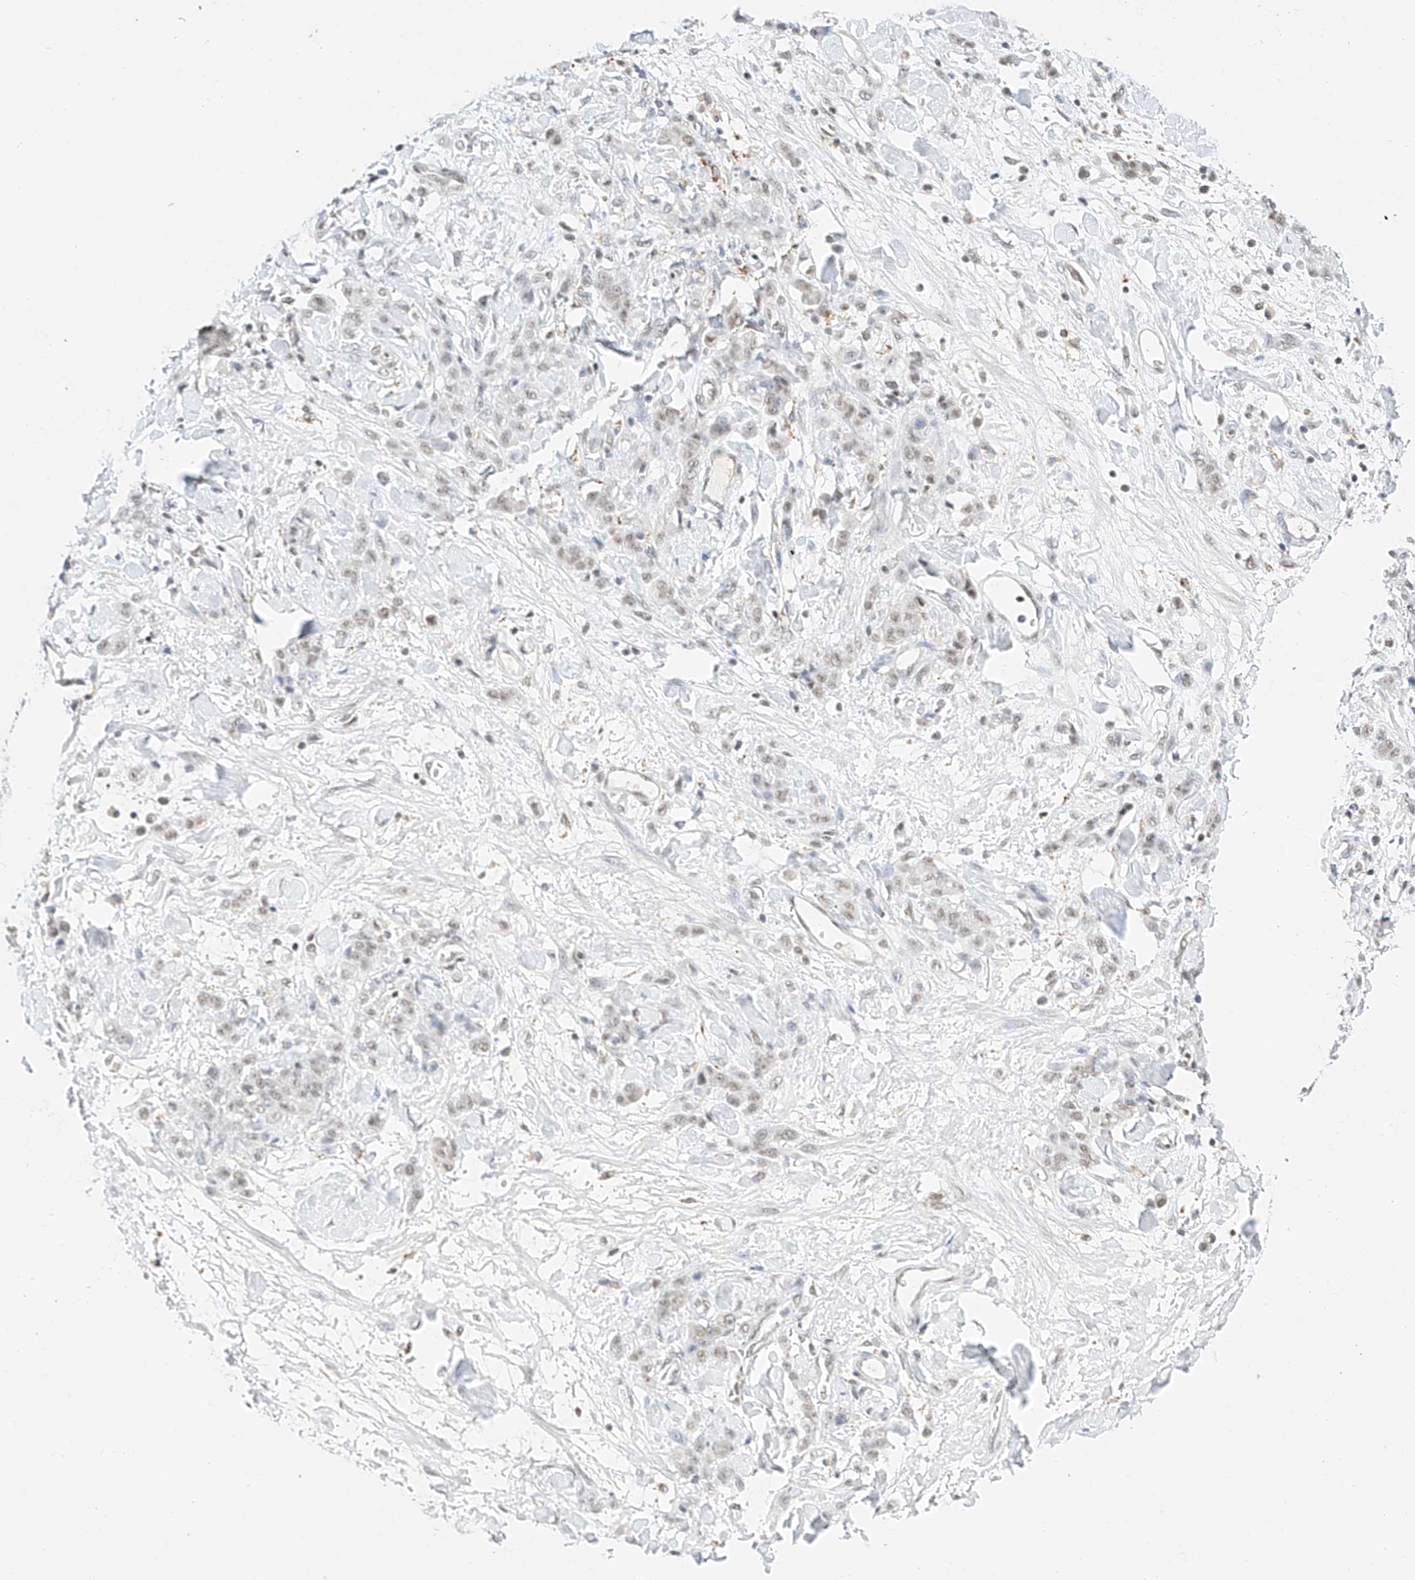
{"staining": {"intensity": "weak", "quantity": "25%-75%", "location": "nuclear"}, "tissue": "stomach cancer", "cell_type": "Tumor cells", "image_type": "cancer", "snomed": [{"axis": "morphology", "description": "Normal tissue, NOS"}, {"axis": "morphology", "description": "Adenocarcinoma, NOS"}, {"axis": "topography", "description": "Stomach"}], "caption": "A brown stain labels weak nuclear positivity of a protein in human adenocarcinoma (stomach) tumor cells. (IHC, brightfield microscopy, high magnification).", "gene": "NRF1", "patient": {"sex": "male", "age": 82}}